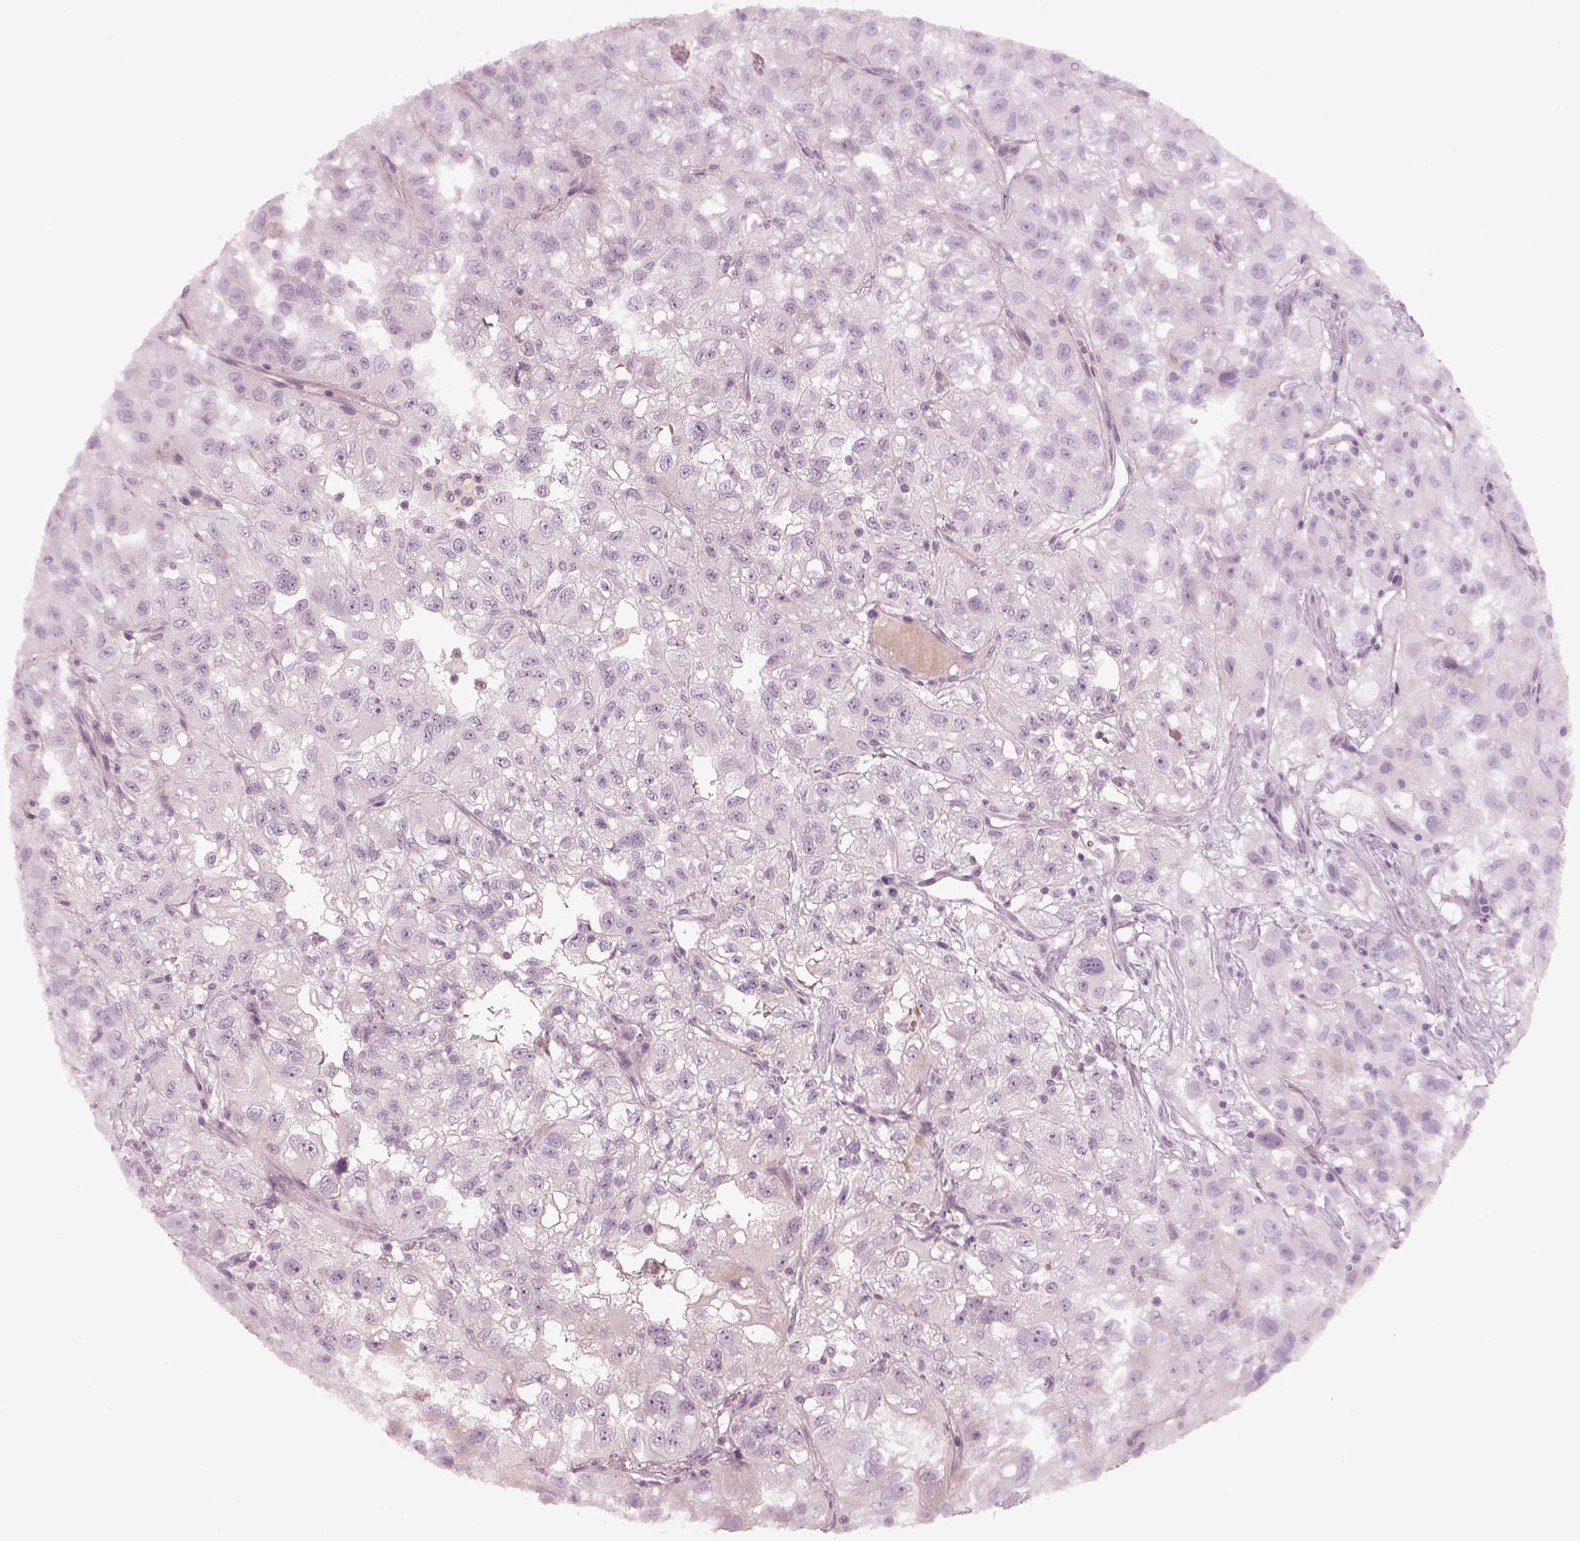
{"staining": {"intensity": "negative", "quantity": "none", "location": "none"}, "tissue": "renal cancer", "cell_type": "Tumor cells", "image_type": "cancer", "snomed": [{"axis": "morphology", "description": "Adenocarcinoma, NOS"}, {"axis": "topography", "description": "Kidney"}], "caption": "This histopathology image is of renal cancer stained with immunohistochemistry to label a protein in brown with the nuclei are counter-stained blue. There is no expression in tumor cells.", "gene": "SPATA6L", "patient": {"sex": "male", "age": 64}}